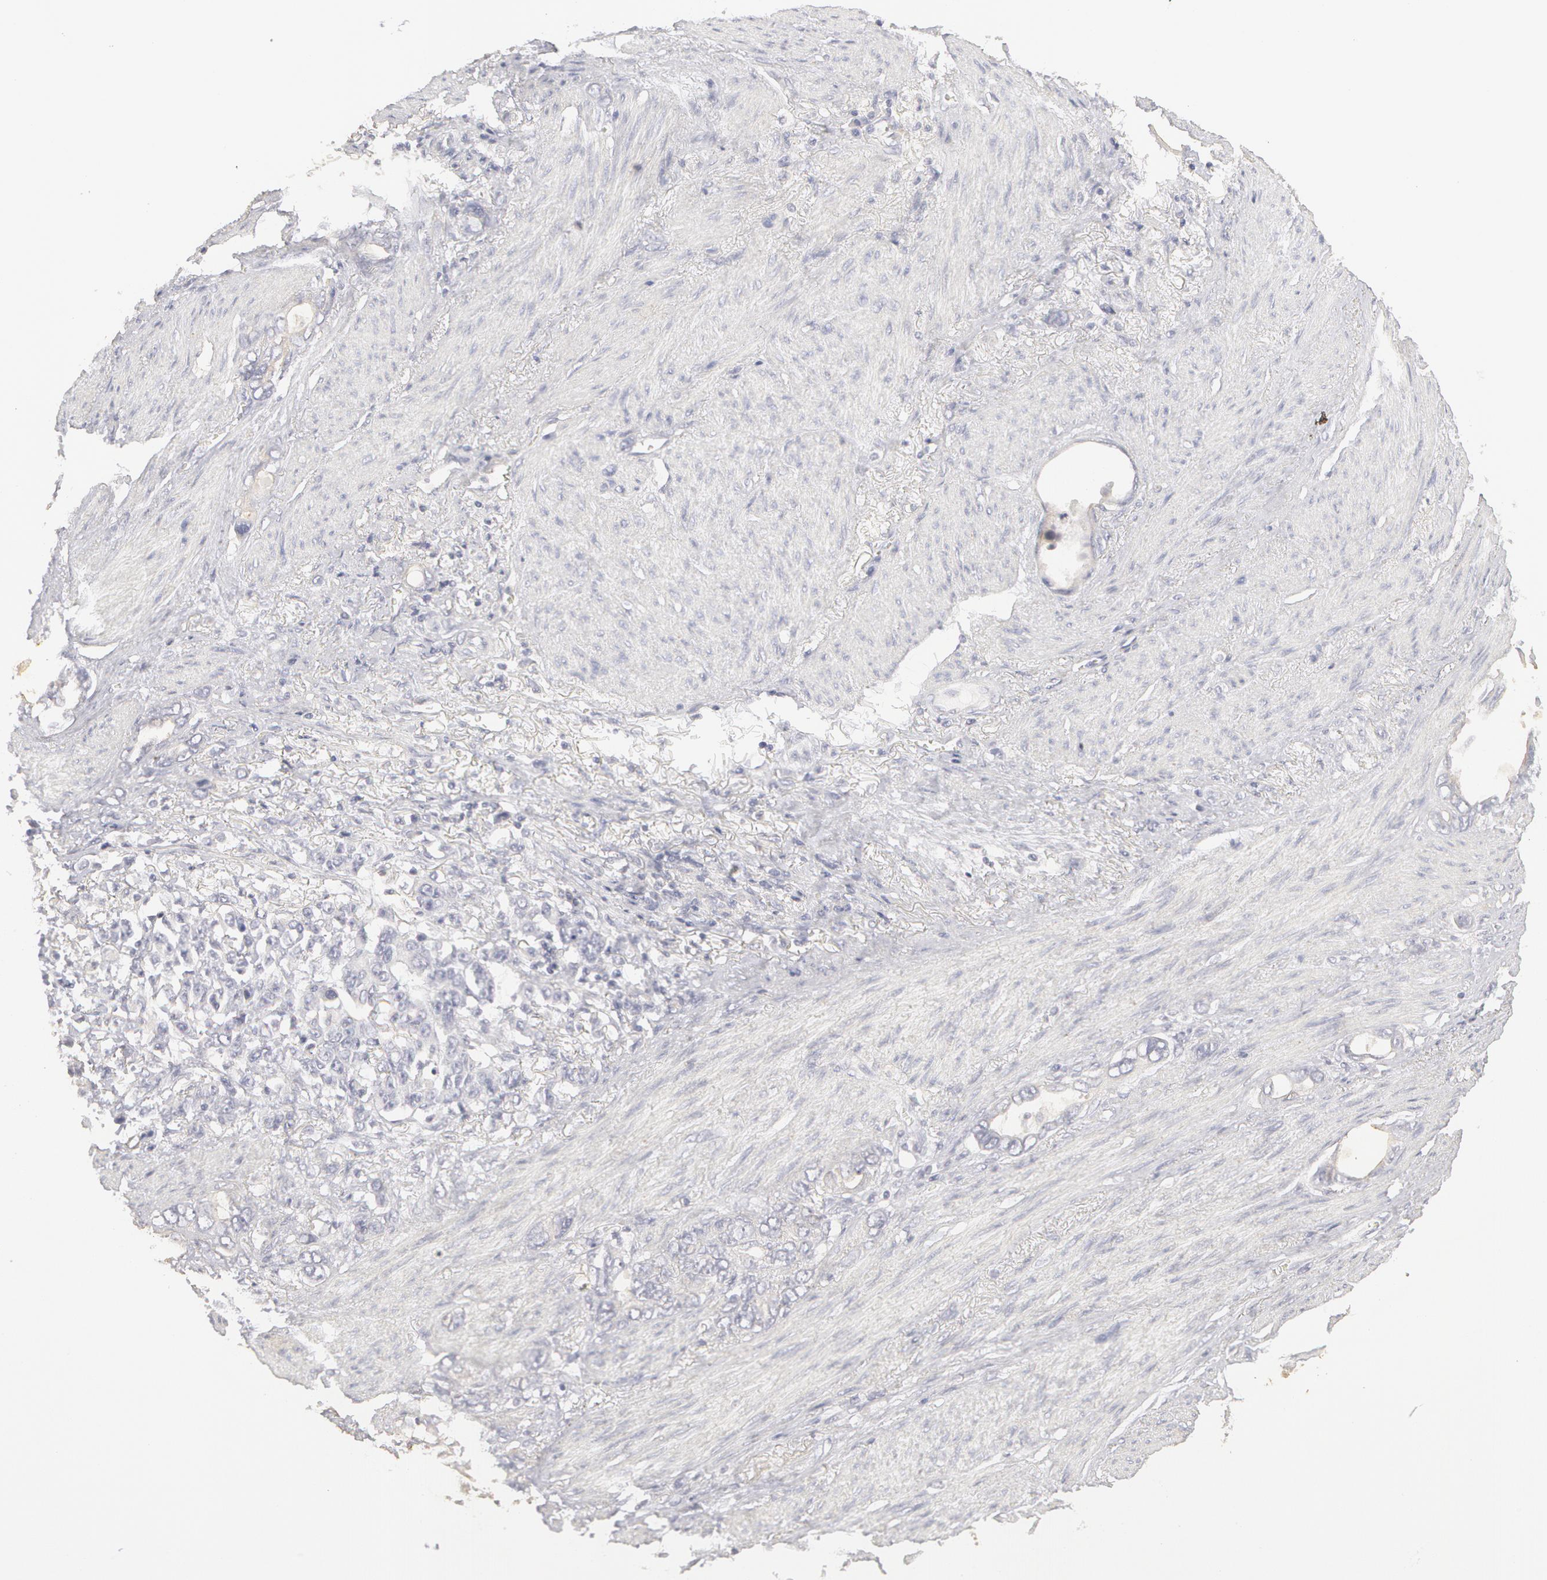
{"staining": {"intensity": "negative", "quantity": "none", "location": "none"}, "tissue": "stomach cancer", "cell_type": "Tumor cells", "image_type": "cancer", "snomed": [{"axis": "morphology", "description": "Adenocarcinoma, NOS"}, {"axis": "topography", "description": "Stomach"}], "caption": "Tumor cells are negative for brown protein staining in stomach cancer (adenocarcinoma).", "gene": "ABCB1", "patient": {"sex": "male", "age": 78}}